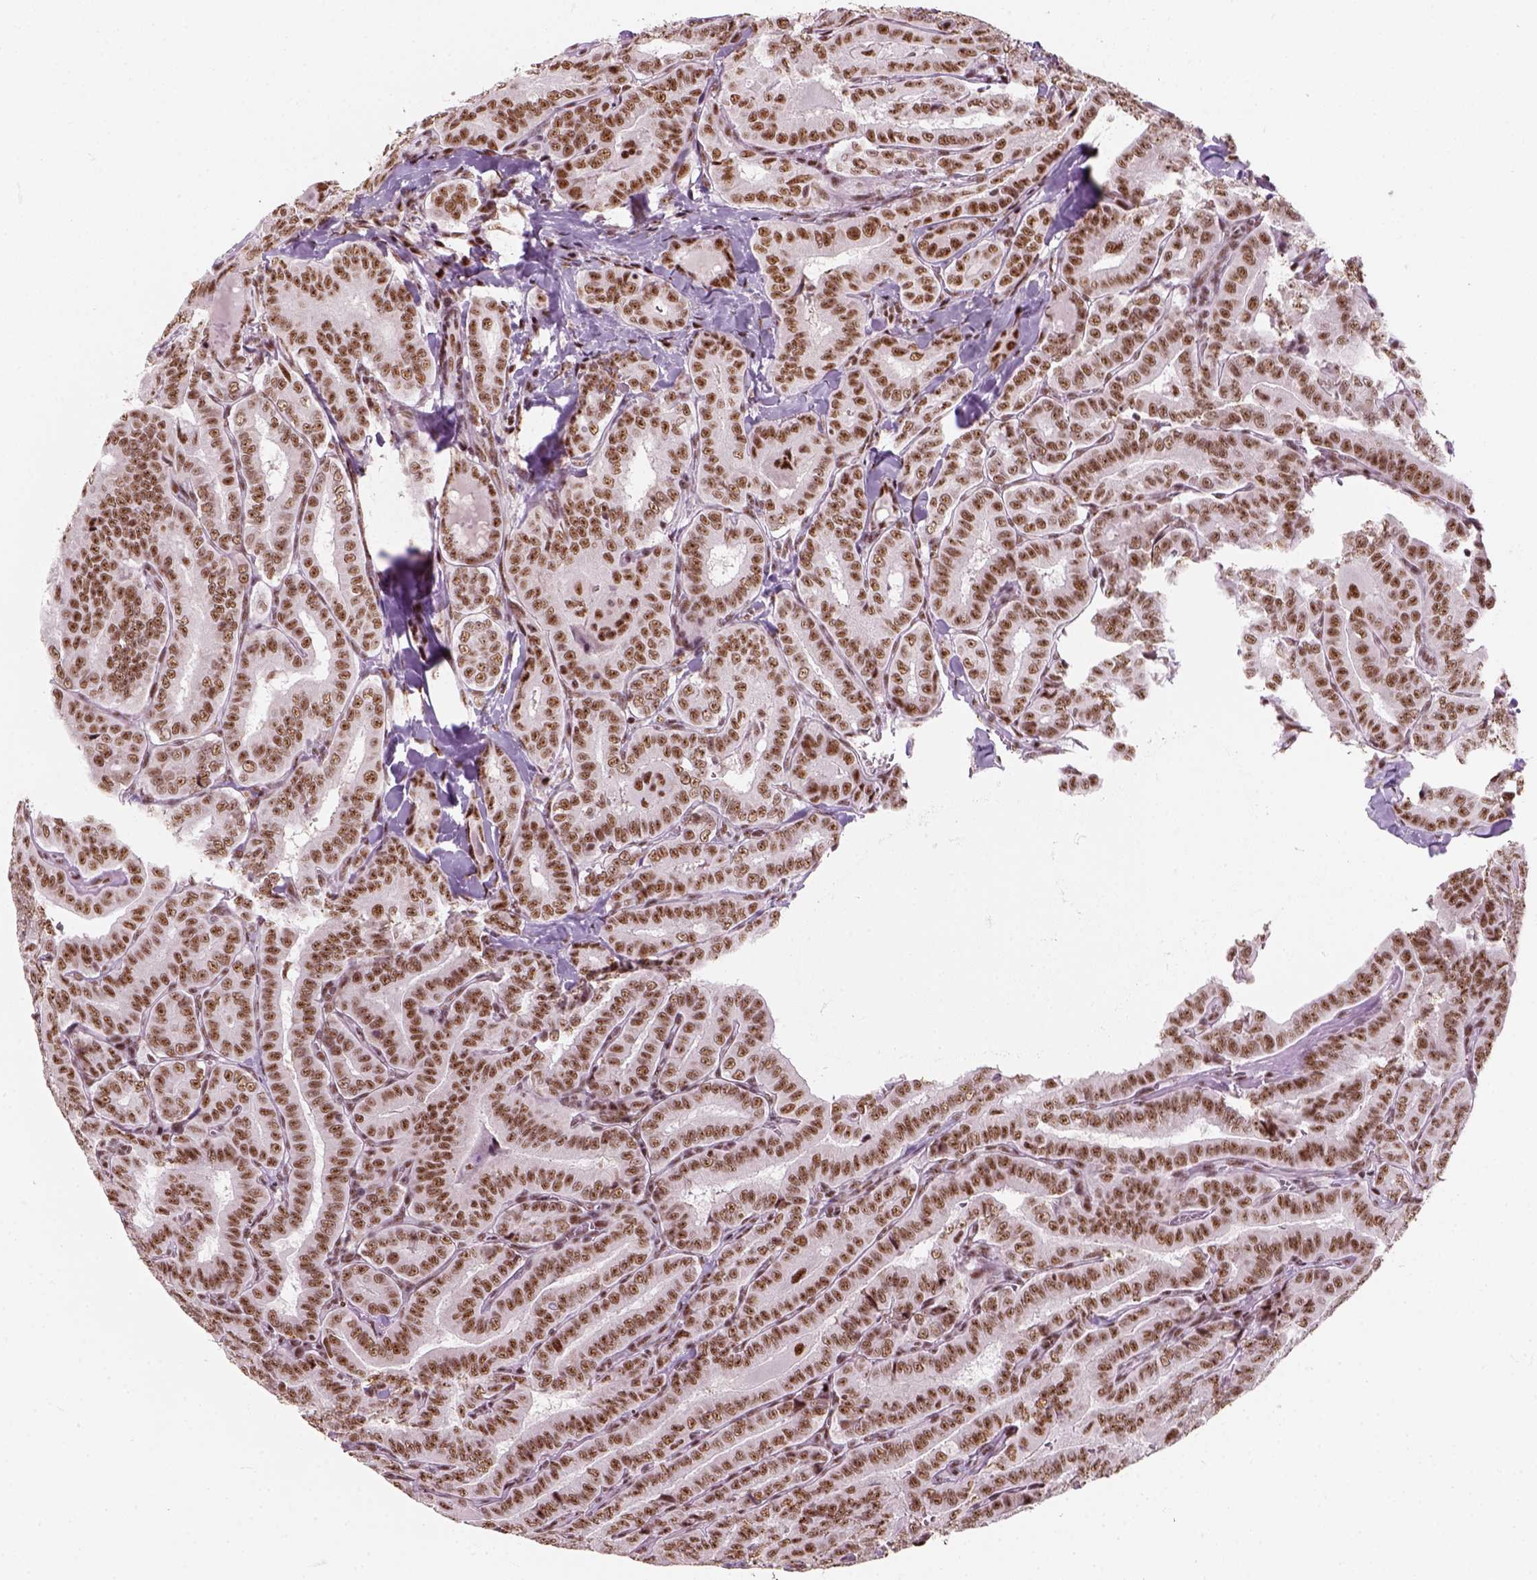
{"staining": {"intensity": "moderate", "quantity": ">75%", "location": "nuclear"}, "tissue": "thyroid cancer", "cell_type": "Tumor cells", "image_type": "cancer", "snomed": [{"axis": "morphology", "description": "Papillary adenocarcinoma, NOS"}, {"axis": "morphology", "description": "Papillary adenoma metastatic"}, {"axis": "topography", "description": "Thyroid gland"}], "caption": "The photomicrograph exhibits immunohistochemical staining of thyroid cancer. There is moderate nuclear expression is present in about >75% of tumor cells.", "gene": "GTF2F1", "patient": {"sex": "female", "age": 50}}